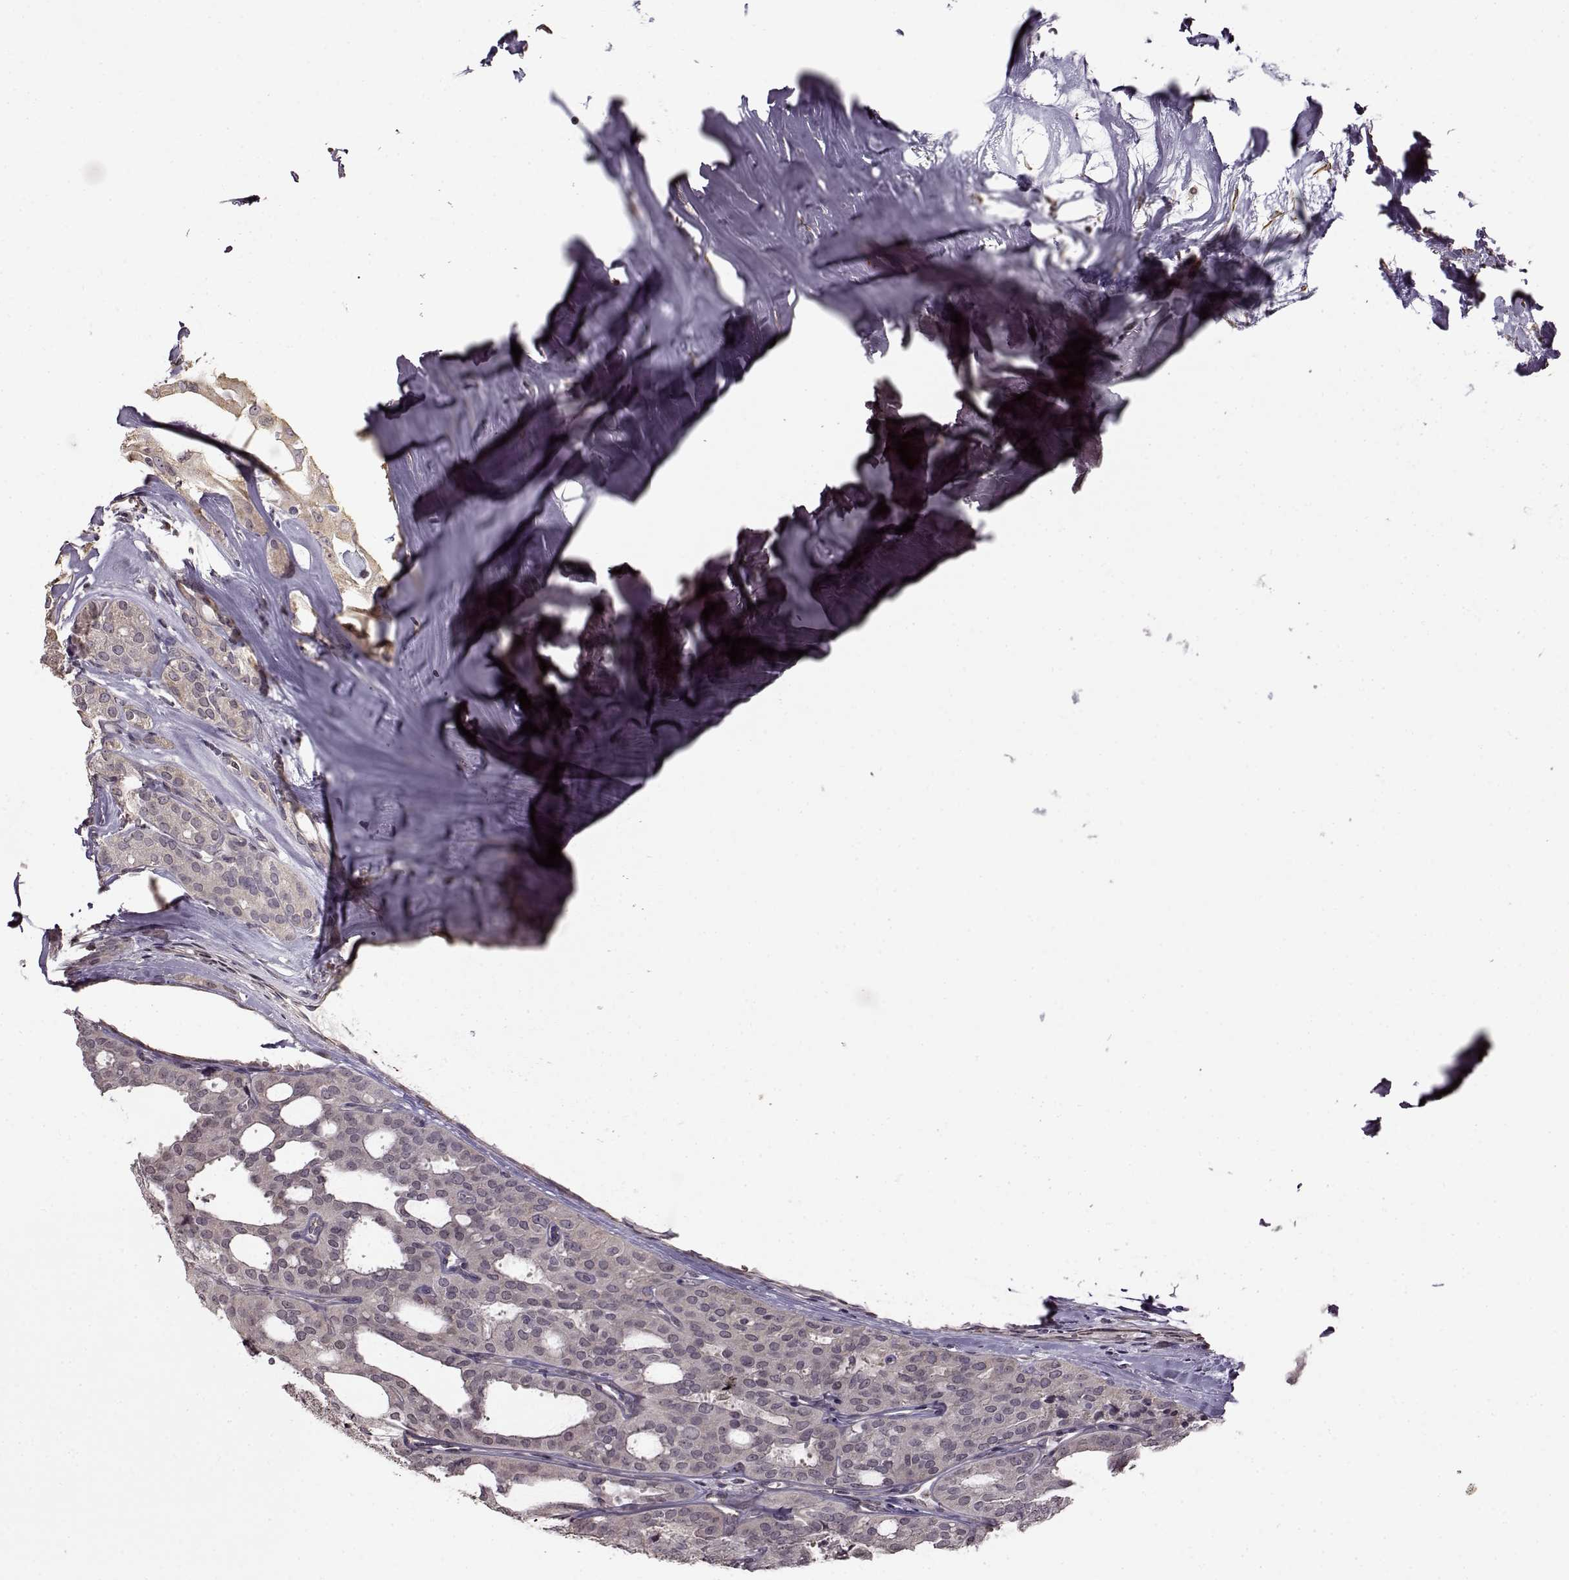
{"staining": {"intensity": "negative", "quantity": "none", "location": "none"}, "tissue": "thyroid cancer", "cell_type": "Tumor cells", "image_type": "cancer", "snomed": [{"axis": "morphology", "description": "Follicular adenoma carcinoma, NOS"}, {"axis": "topography", "description": "Thyroid gland"}], "caption": "The image displays no significant staining in tumor cells of thyroid cancer.", "gene": "FSHB", "patient": {"sex": "male", "age": 75}}